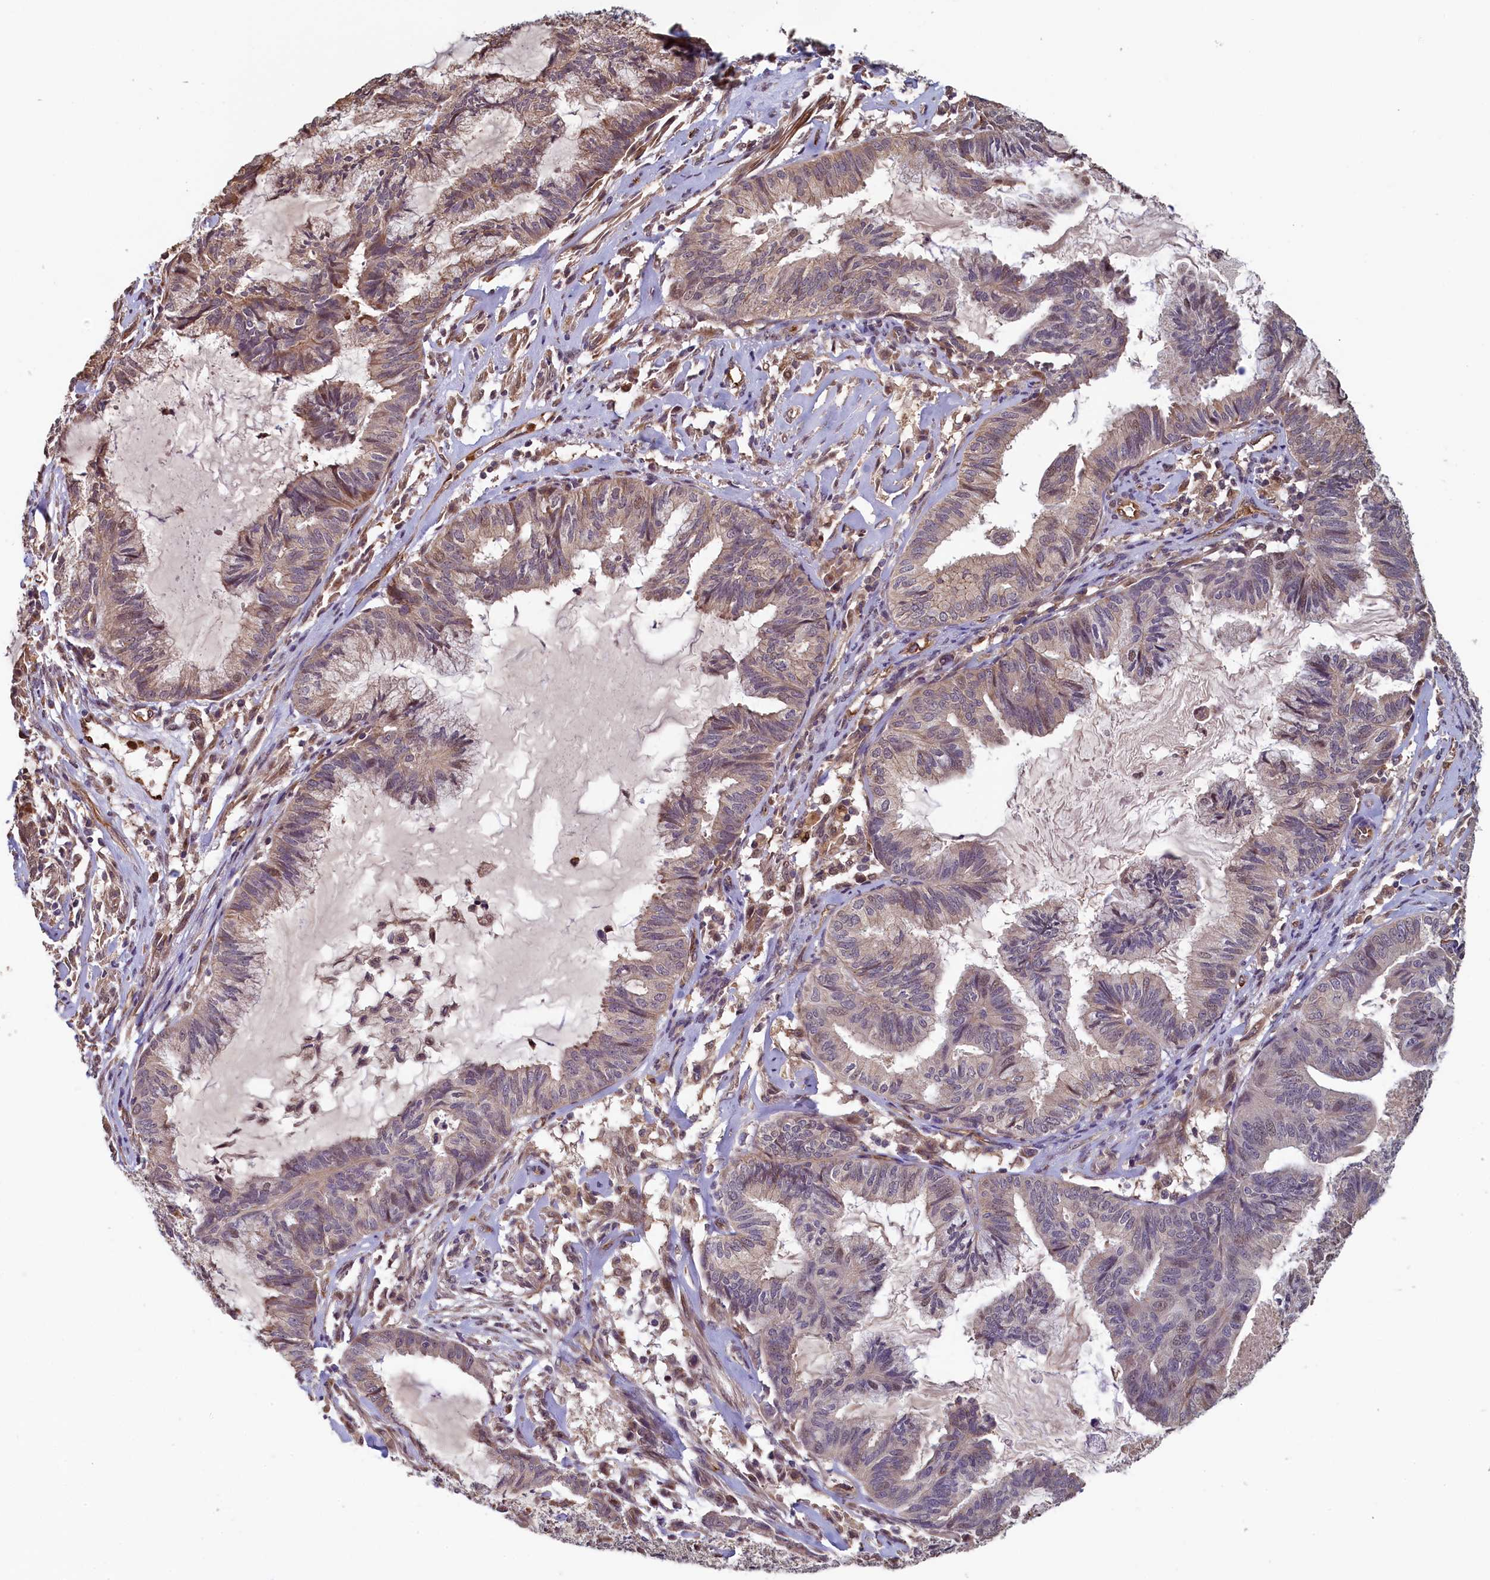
{"staining": {"intensity": "weak", "quantity": ">75%", "location": "cytoplasmic/membranous"}, "tissue": "endometrial cancer", "cell_type": "Tumor cells", "image_type": "cancer", "snomed": [{"axis": "morphology", "description": "Adenocarcinoma, NOS"}, {"axis": "topography", "description": "Endometrium"}], "caption": "Endometrial cancer was stained to show a protein in brown. There is low levels of weak cytoplasmic/membranous staining in about >75% of tumor cells.", "gene": "ACSBG1", "patient": {"sex": "female", "age": 86}}